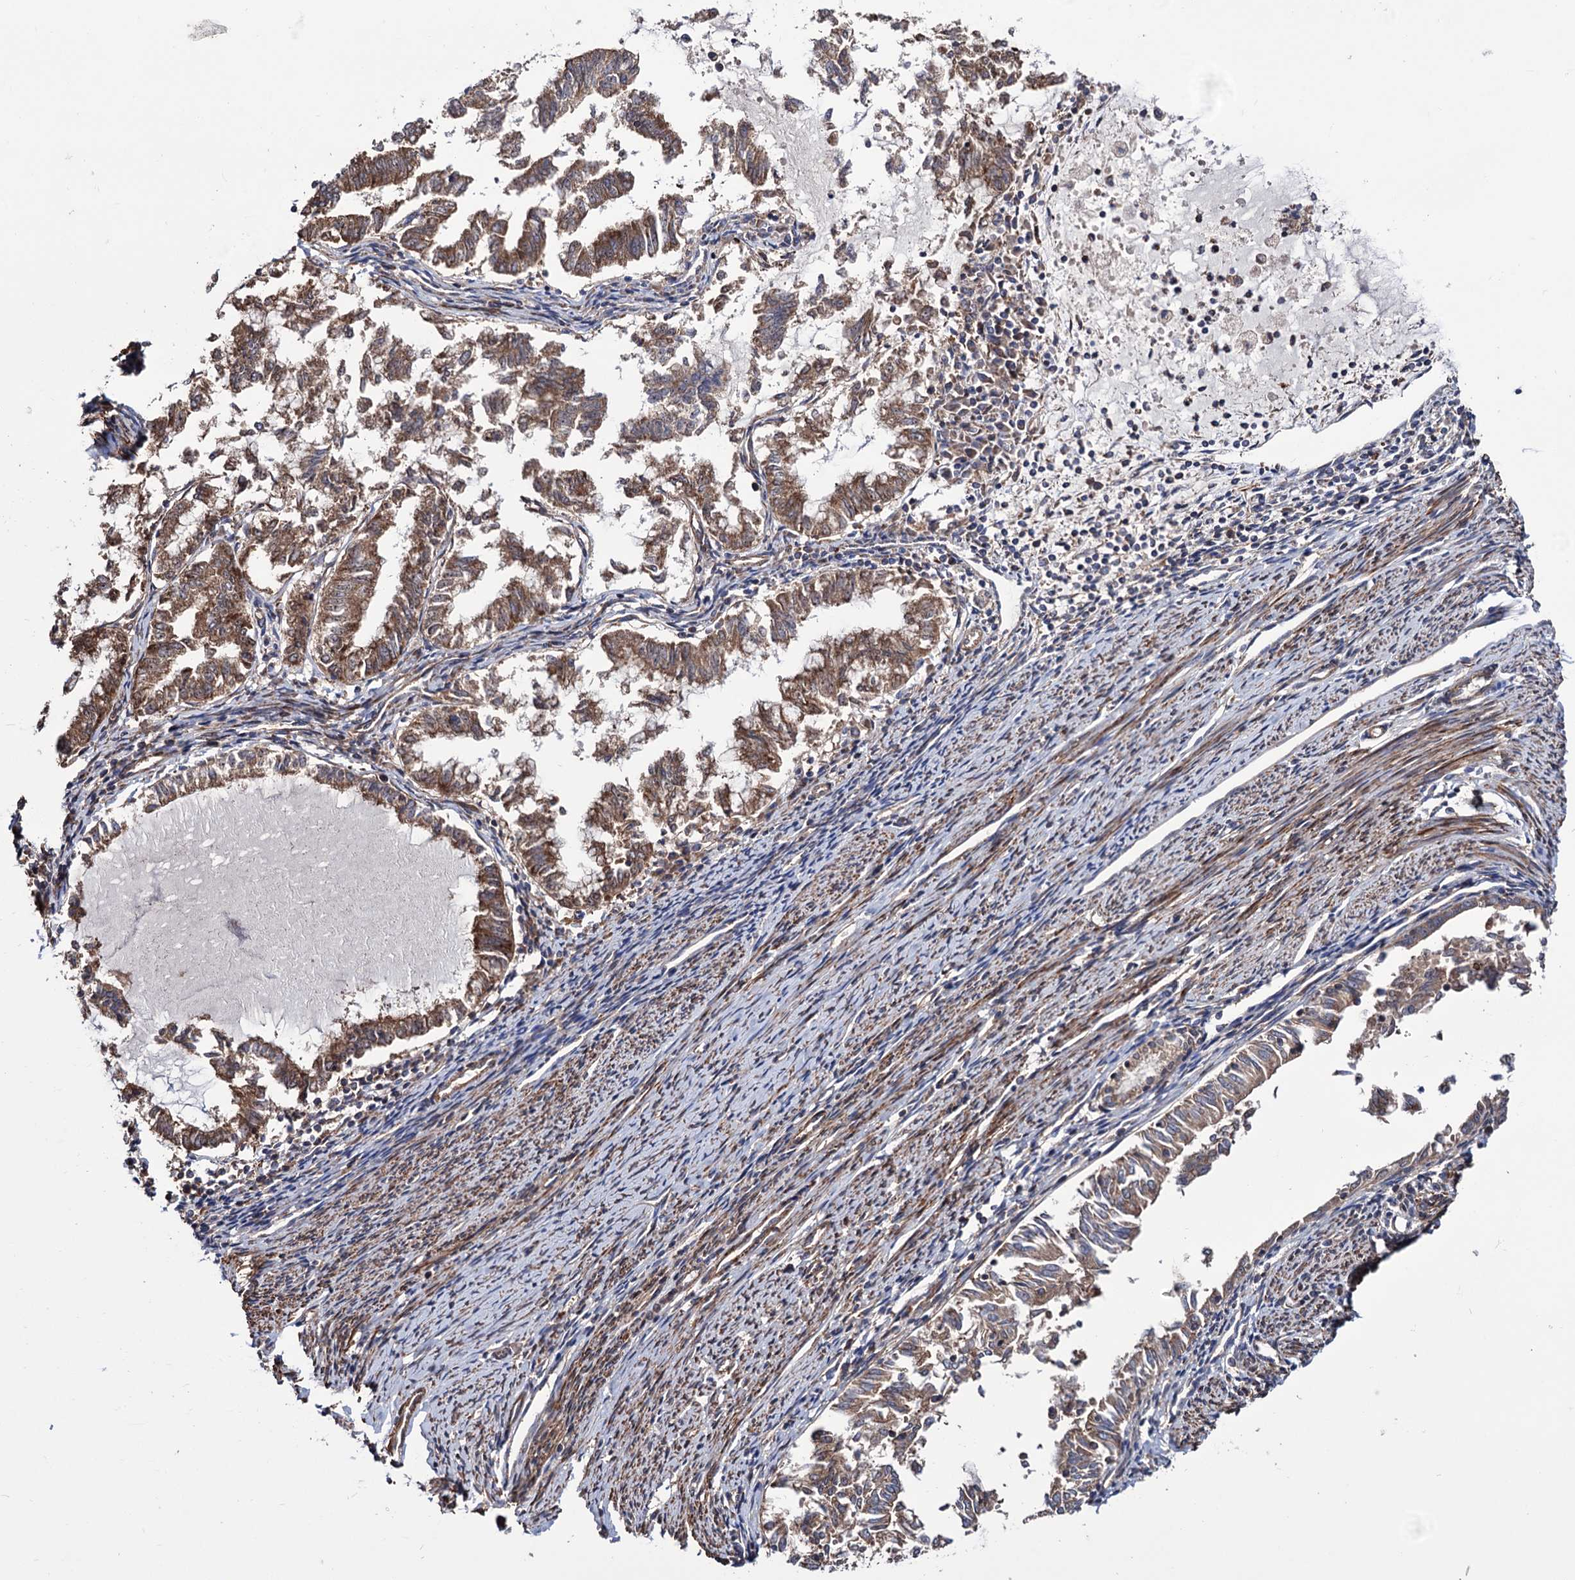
{"staining": {"intensity": "moderate", "quantity": ">75%", "location": "cytoplasmic/membranous"}, "tissue": "endometrial cancer", "cell_type": "Tumor cells", "image_type": "cancer", "snomed": [{"axis": "morphology", "description": "Adenocarcinoma, NOS"}, {"axis": "topography", "description": "Endometrium"}], "caption": "Endometrial cancer was stained to show a protein in brown. There is medium levels of moderate cytoplasmic/membranous positivity in approximately >75% of tumor cells.", "gene": "FERMT2", "patient": {"sex": "female", "age": 79}}